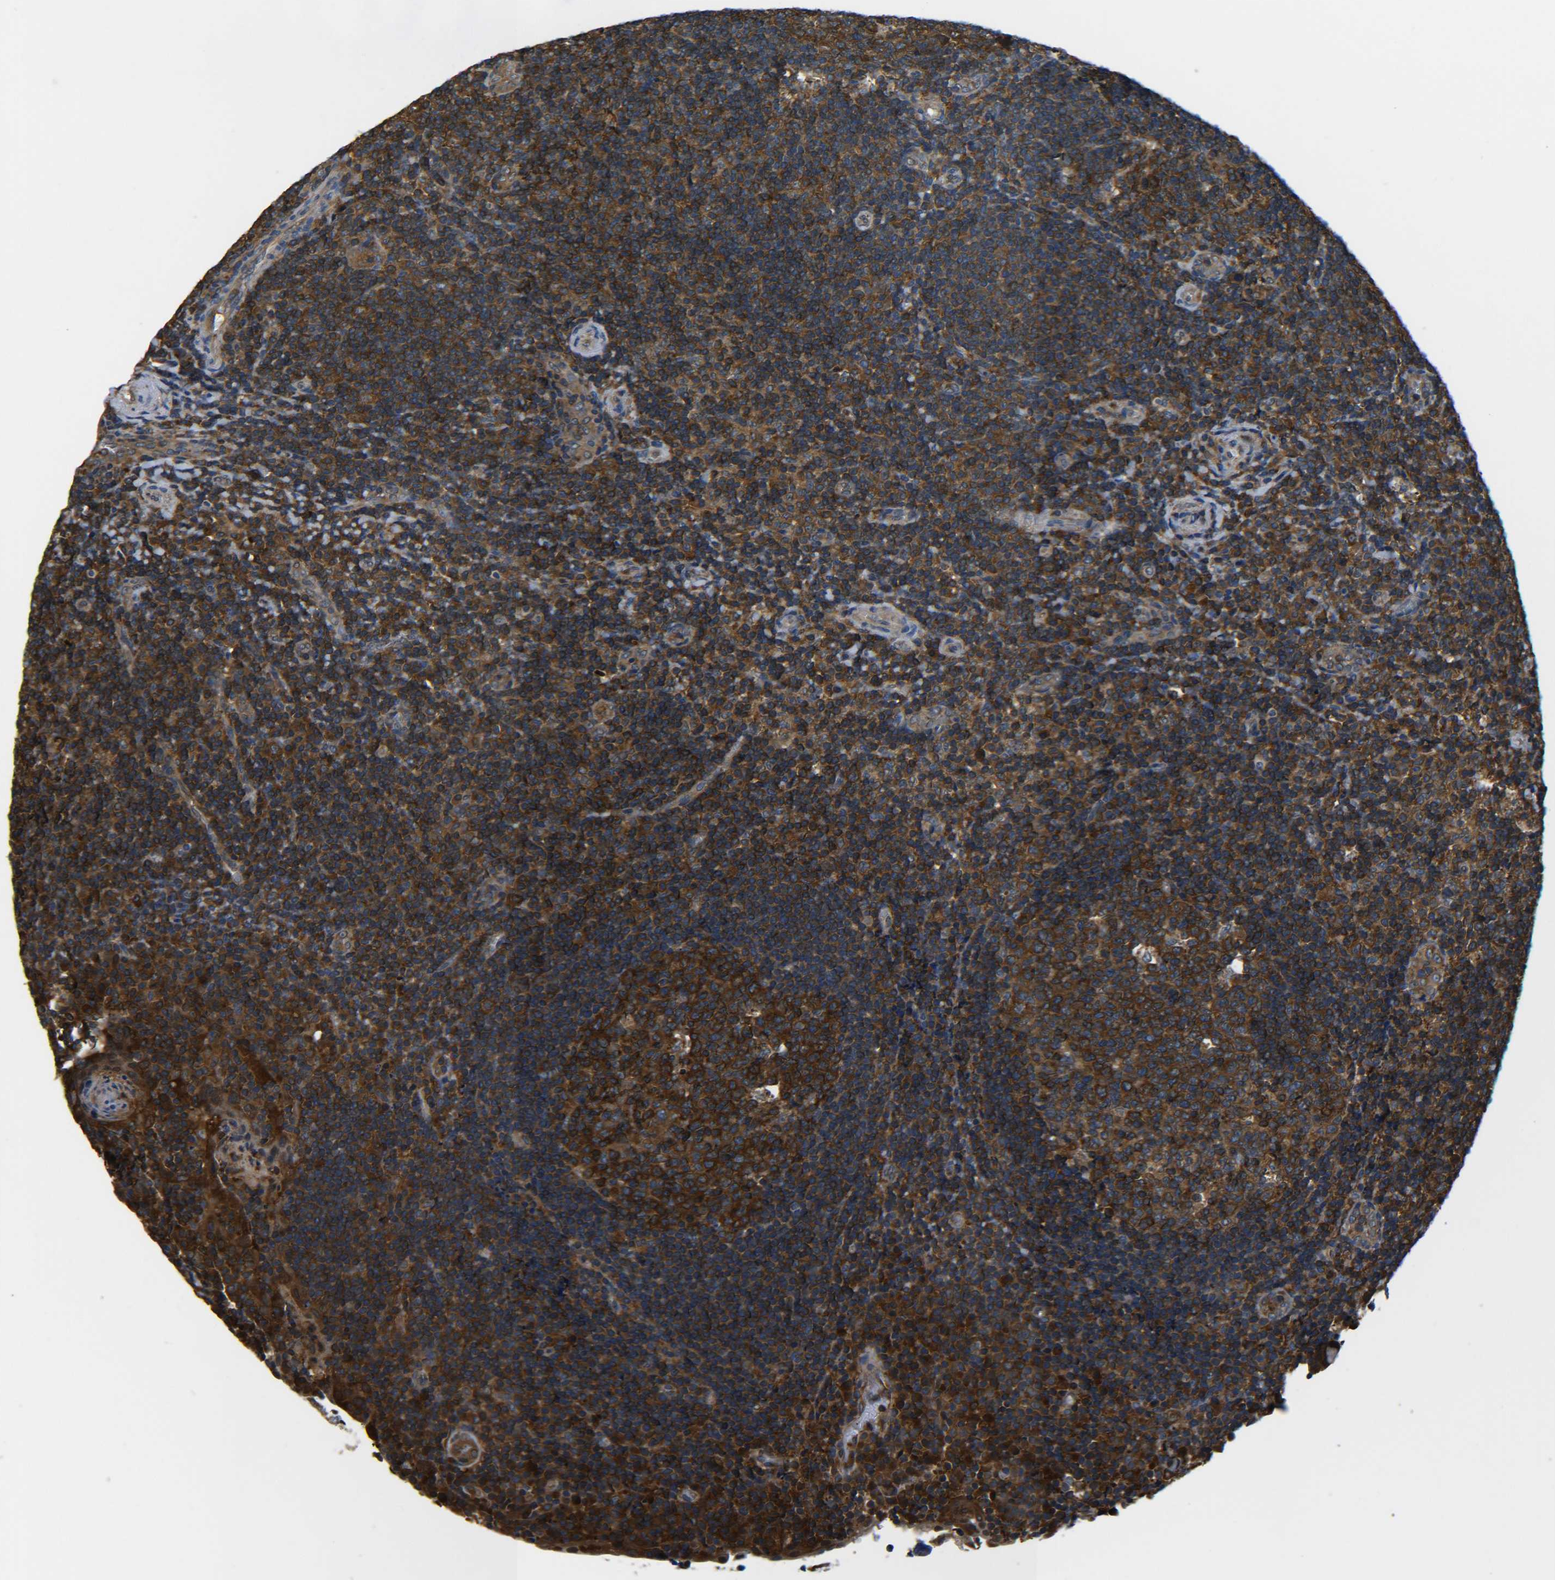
{"staining": {"intensity": "strong", "quantity": ">75%", "location": "cytoplasmic/membranous"}, "tissue": "tonsil", "cell_type": "Germinal center cells", "image_type": "normal", "snomed": [{"axis": "morphology", "description": "Normal tissue, NOS"}, {"axis": "topography", "description": "Tonsil"}], "caption": "Strong cytoplasmic/membranous staining for a protein is identified in approximately >75% of germinal center cells of normal tonsil using immunohistochemistry.", "gene": "PREB", "patient": {"sex": "male", "age": 37}}